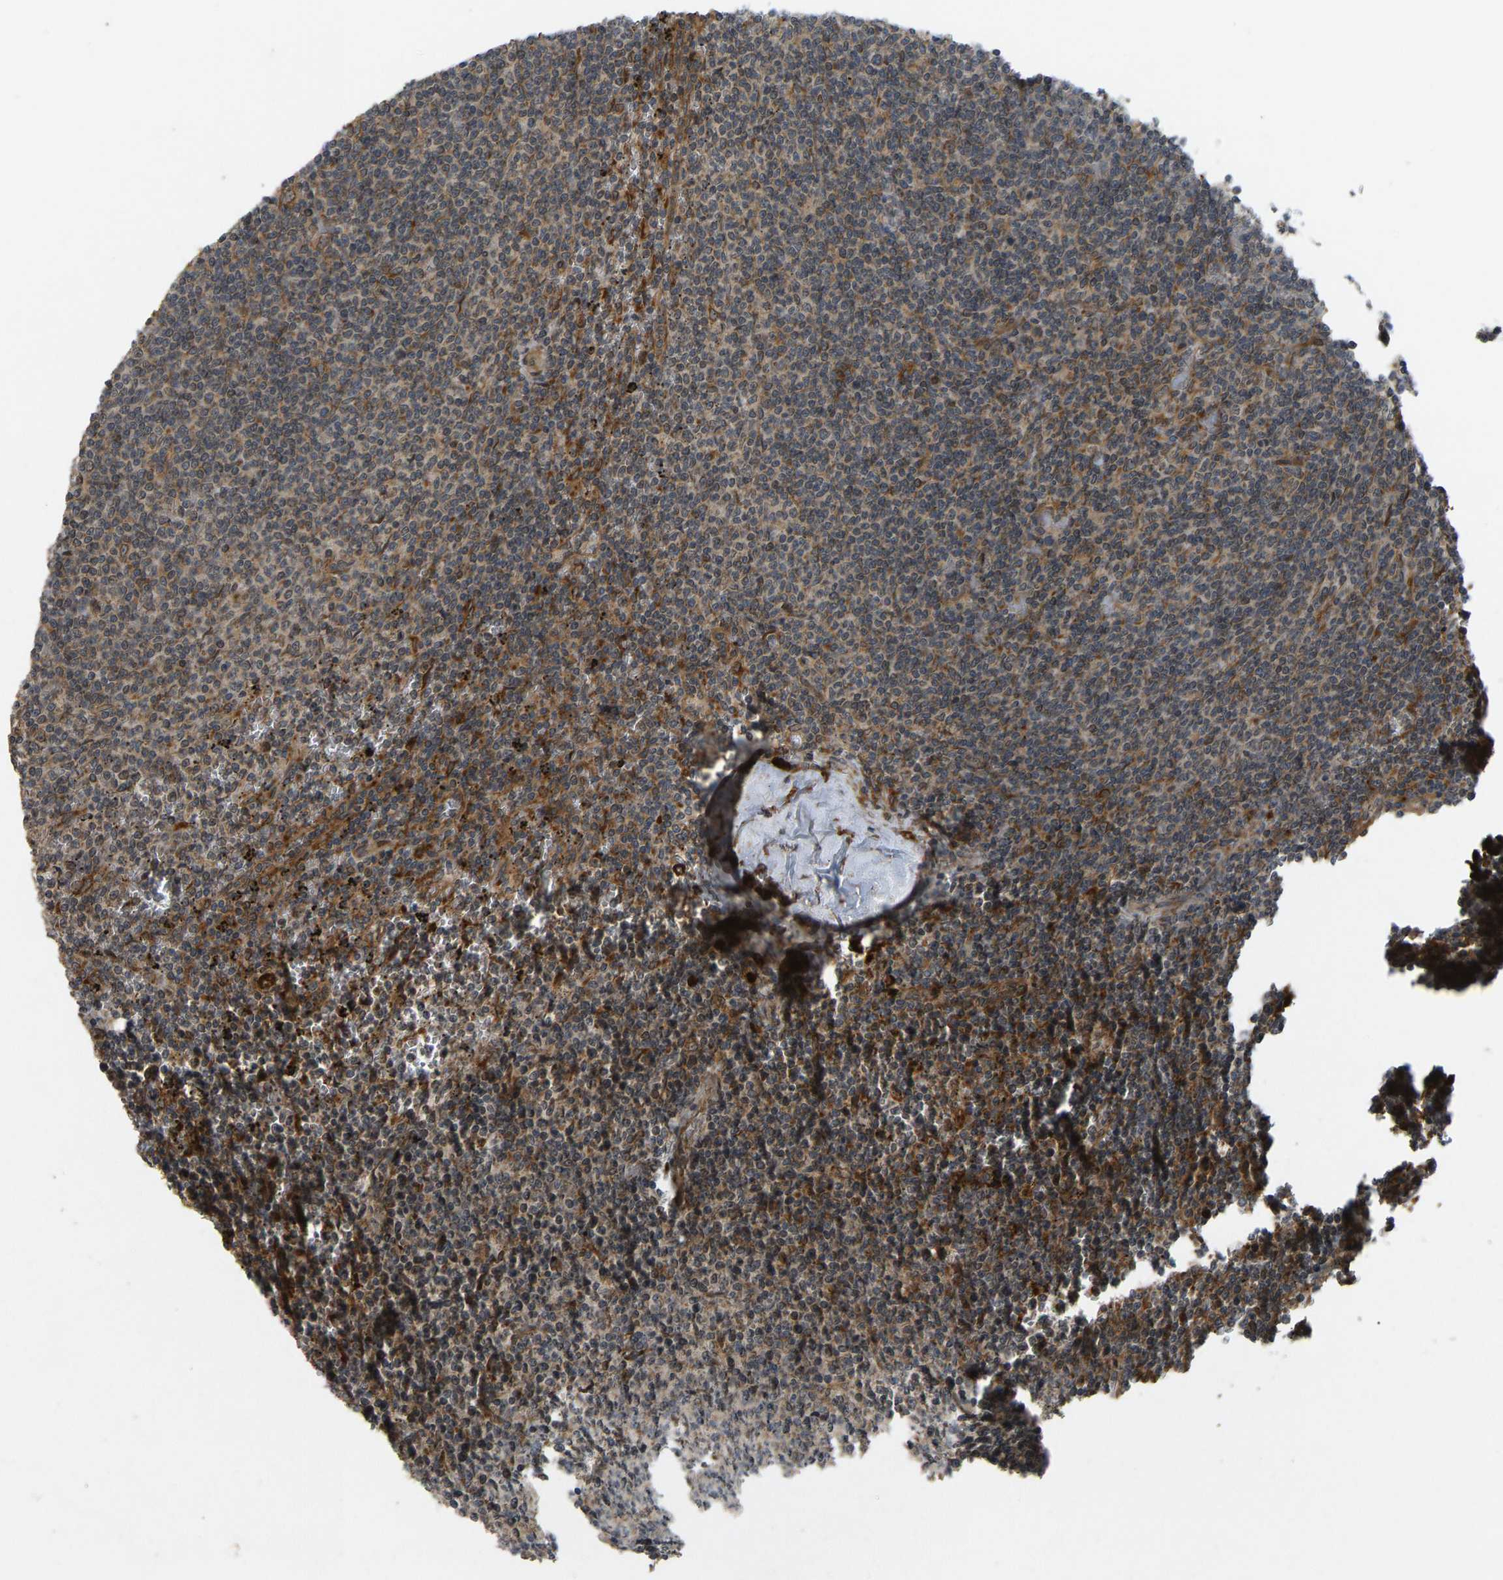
{"staining": {"intensity": "moderate", "quantity": ">75%", "location": "cytoplasmic/membranous"}, "tissue": "lymphoma", "cell_type": "Tumor cells", "image_type": "cancer", "snomed": [{"axis": "morphology", "description": "Malignant lymphoma, non-Hodgkin's type, Low grade"}, {"axis": "topography", "description": "Spleen"}], "caption": "This image exhibits immunohistochemistry (IHC) staining of lymphoma, with medium moderate cytoplasmic/membranous expression in approximately >75% of tumor cells.", "gene": "RPN2", "patient": {"sex": "female", "age": 50}}